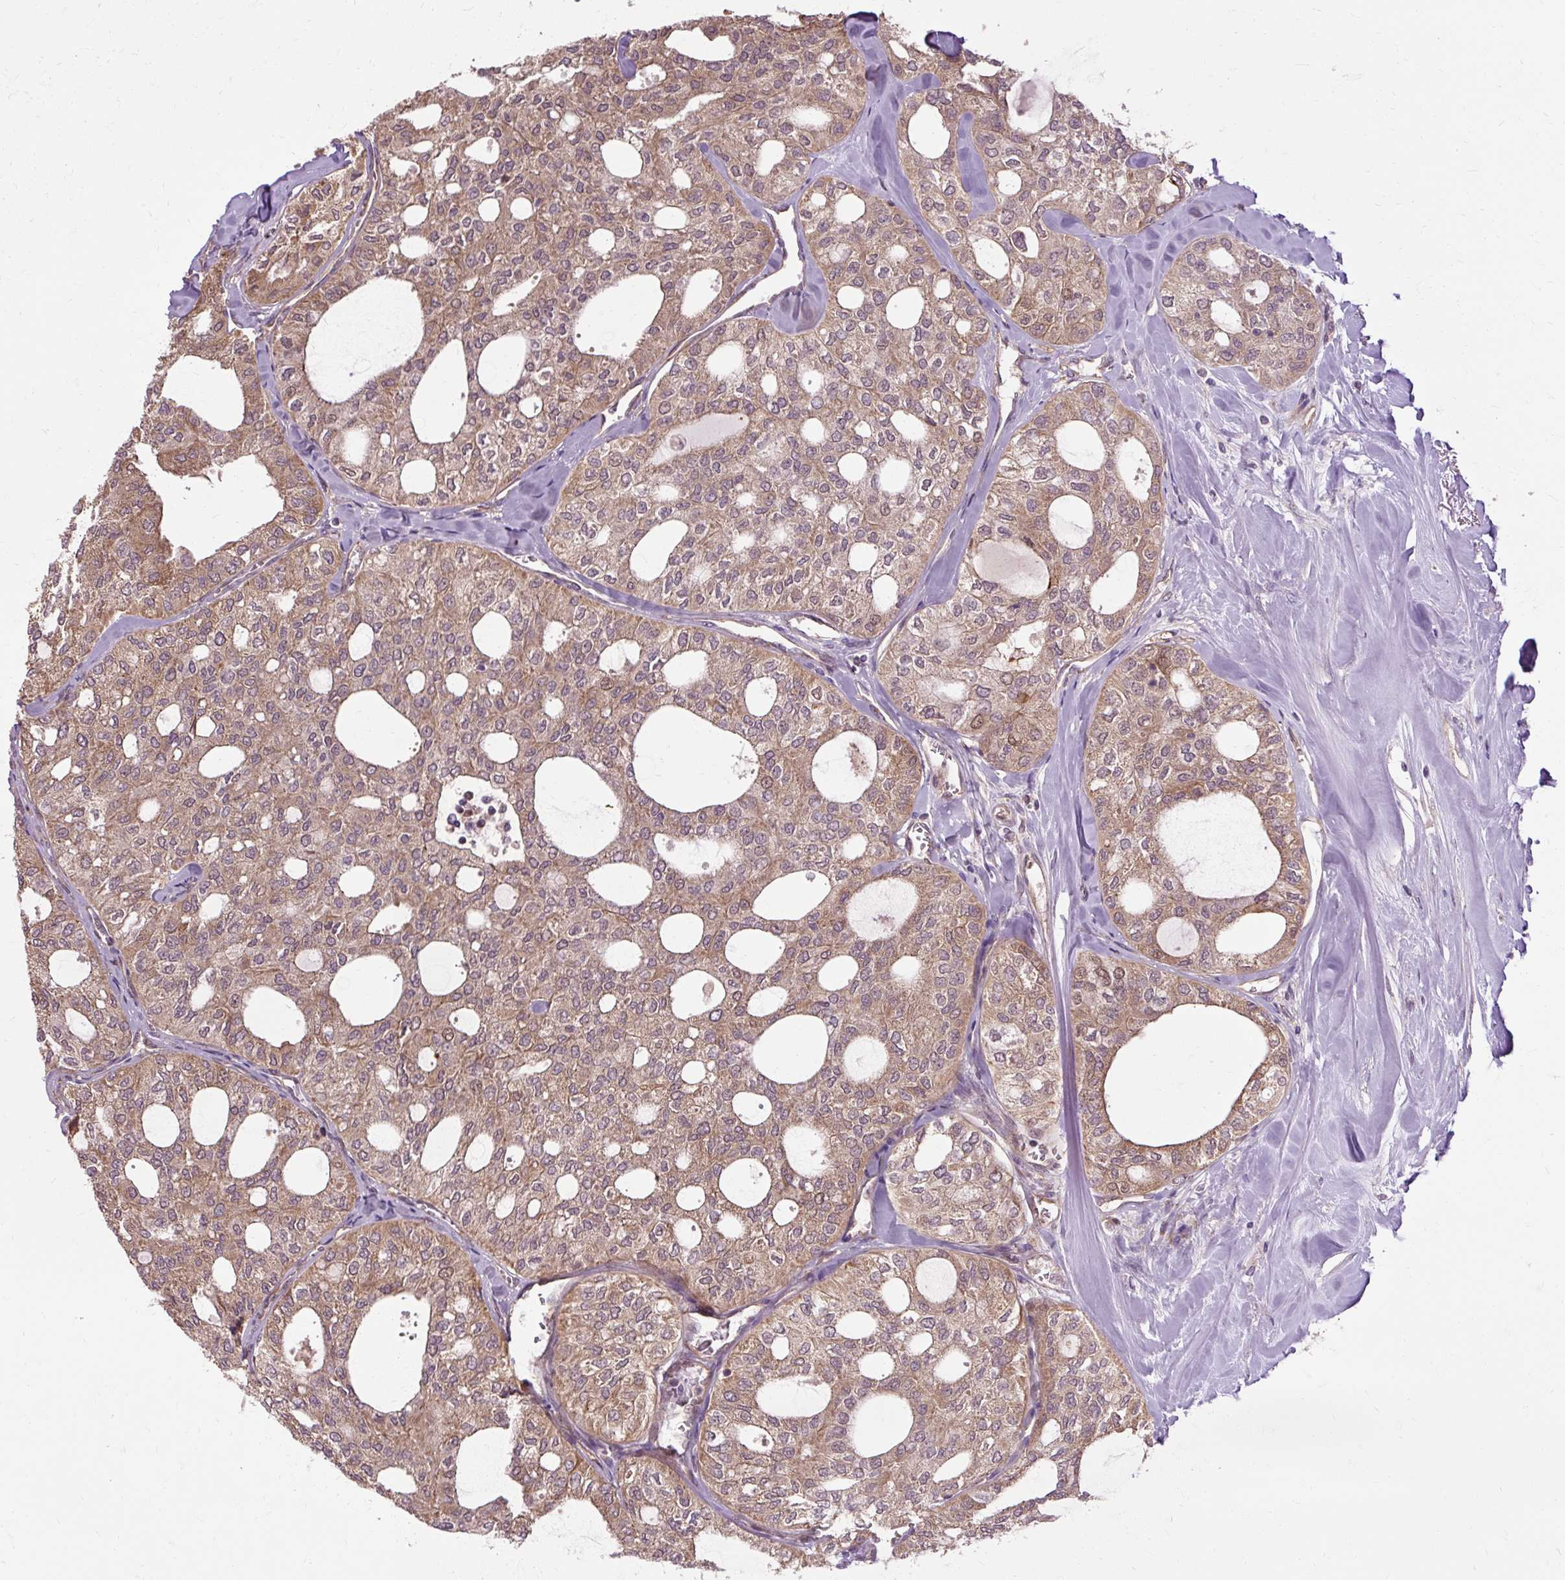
{"staining": {"intensity": "moderate", "quantity": ">75%", "location": "cytoplasmic/membranous"}, "tissue": "thyroid cancer", "cell_type": "Tumor cells", "image_type": "cancer", "snomed": [{"axis": "morphology", "description": "Follicular adenoma carcinoma, NOS"}, {"axis": "topography", "description": "Thyroid gland"}], "caption": "This is an image of immunohistochemistry staining of follicular adenoma carcinoma (thyroid), which shows moderate positivity in the cytoplasmic/membranous of tumor cells.", "gene": "FLRT1", "patient": {"sex": "male", "age": 75}}